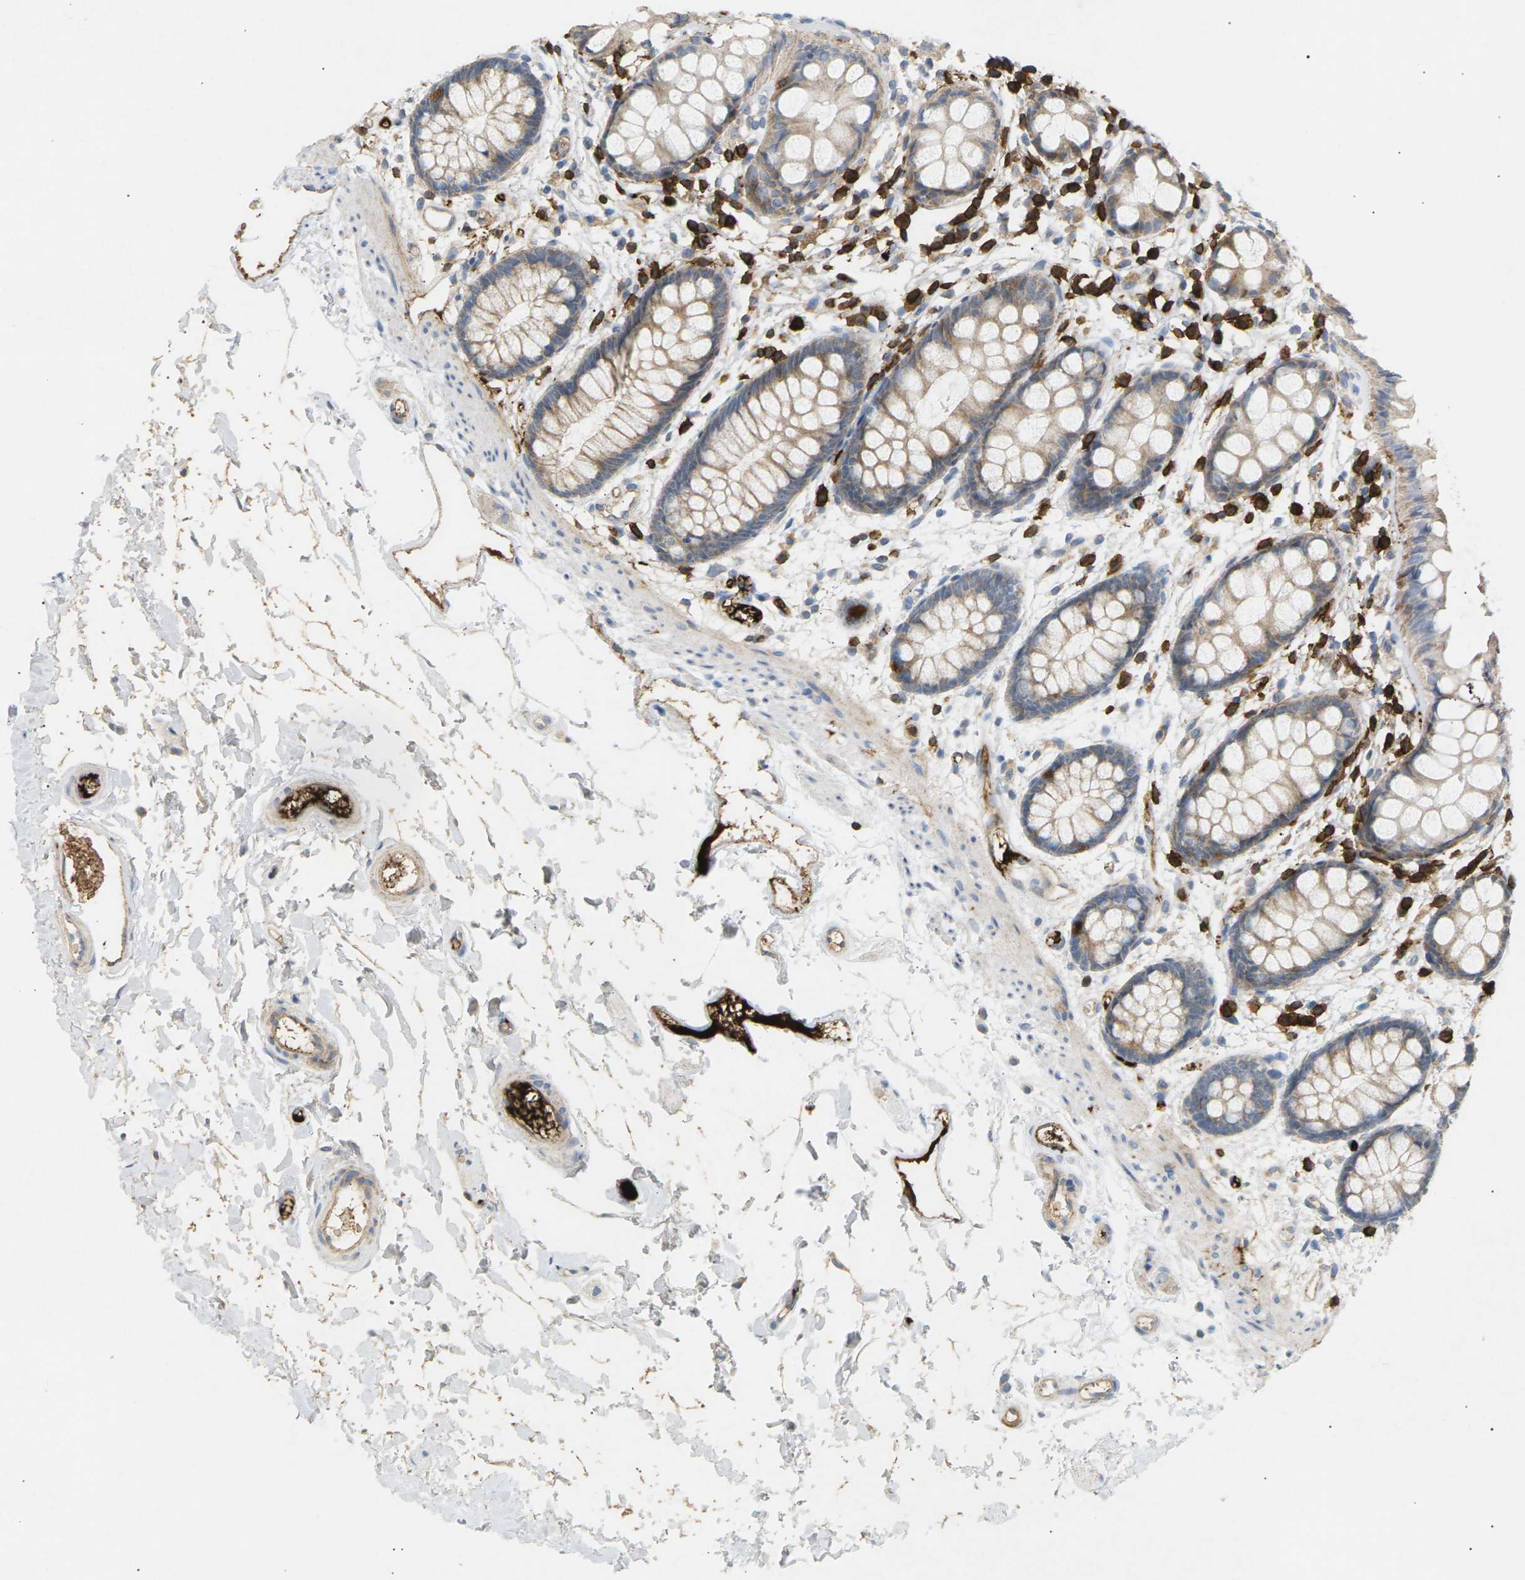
{"staining": {"intensity": "weak", "quantity": ">75%", "location": "cytoplasmic/membranous"}, "tissue": "rectum", "cell_type": "Glandular cells", "image_type": "normal", "snomed": [{"axis": "morphology", "description": "Normal tissue, NOS"}, {"axis": "topography", "description": "Rectum"}], "caption": "Immunohistochemical staining of benign human rectum shows low levels of weak cytoplasmic/membranous positivity in approximately >75% of glandular cells. The staining is performed using DAB brown chromogen to label protein expression. The nuclei are counter-stained blue using hematoxylin.", "gene": "LIME1", "patient": {"sex": "female", "age": 66}}